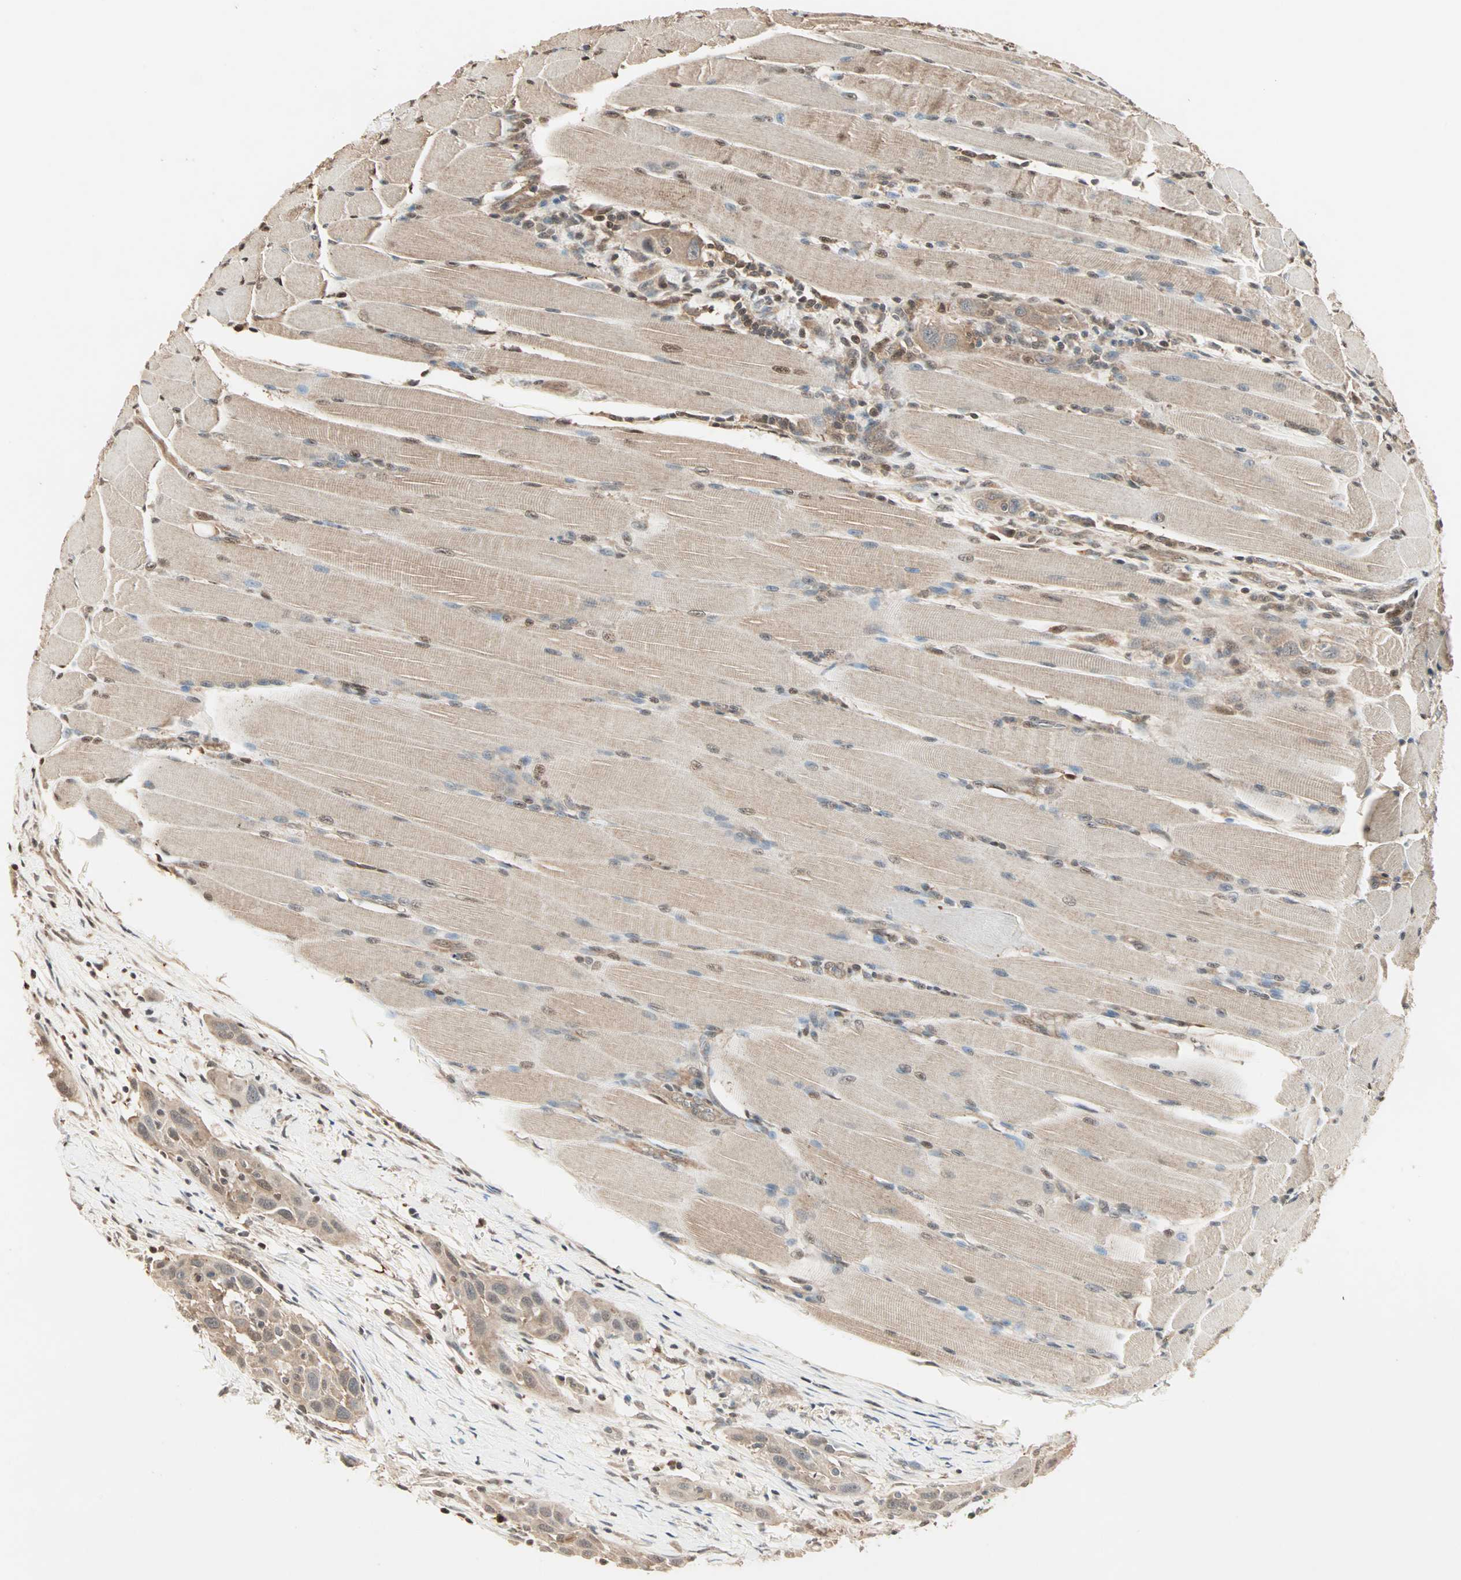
{"staining": {"intensity": "weak", "quantity": ">75%", "location": "cytoplasmic/membranous"}, "tissue": "head and neck cancer", "cell_type": "Tumor cells", "image_type": "cancer", "snomed": [{"axis": "morphology", "description": "Squamous cell carcinoma, NOS"}, {"axis": "topography", "description": "Oral tissue"}, {"axis": "topography", "description": "Head-Neck"}], "caption": "Protein analysis of head and neck cancer tissue exhibits weak cytoplasmic/membranous positivity in about >75% of tumor cells. (DAB = brown stain, brightfield microscopy at high magnification).", "gene": "DRG2", "patient": {"sex": "female", "age": 50}}